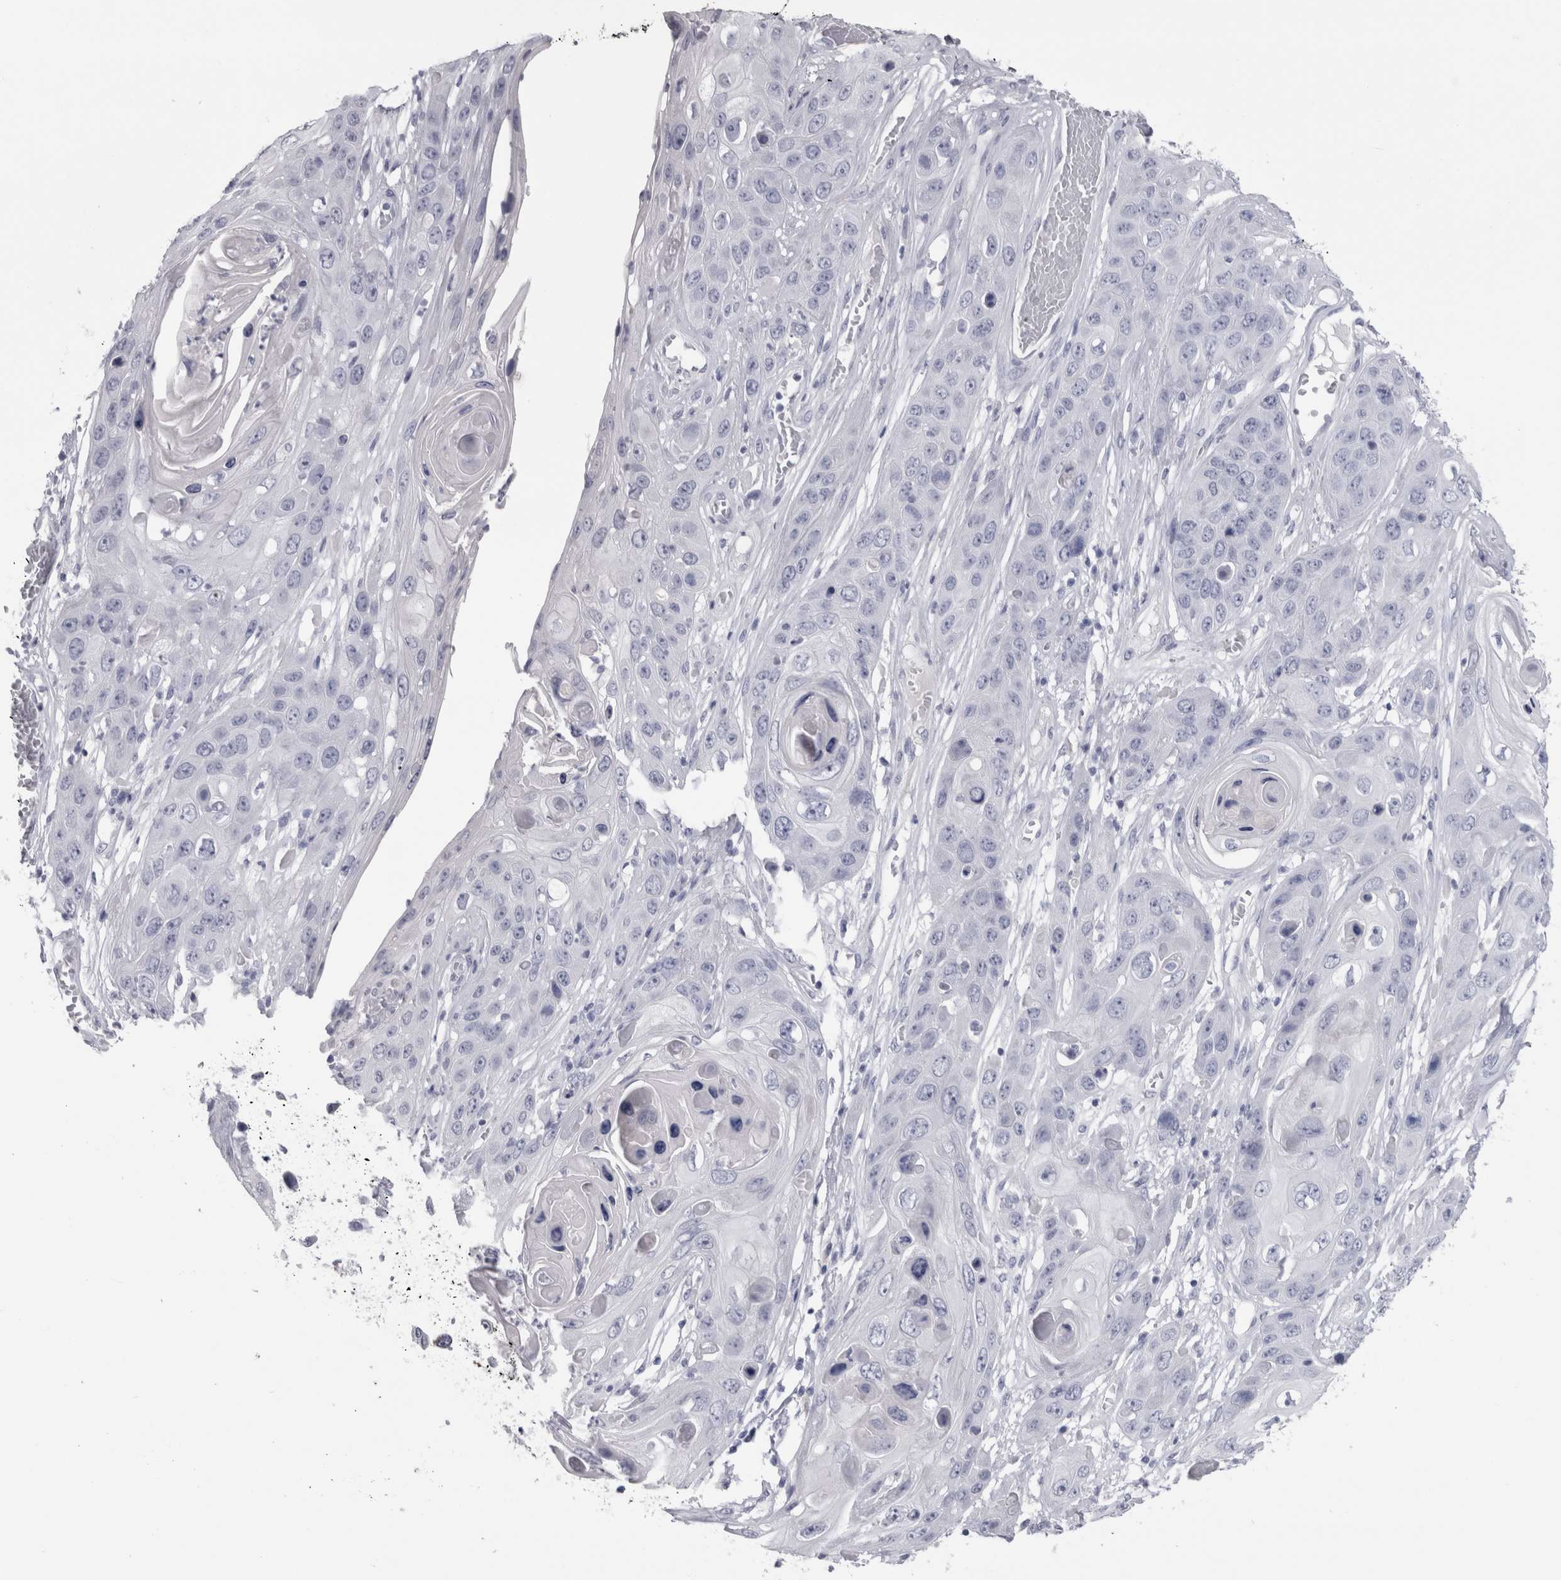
{"staining": {"intensity": "negative", "quantity": "none", "location": "none"}, "tissue": "skin cancer", "cell_type": "Tumor cells", "image_type": "cancer", "snomed": [{"axis": "morphology", "description": "Squamous cell carcinoma, NOS"}, {"axis": "topography", "description": "Skin"}], "caption": "DAB immunohistochemical staining of human skin cancer reveals no significant positivity in tumor cells. The staining was performed using DAB (3,3'-diaminobenzidine) to visualize the protein expression in brown, while the nuclei were stained in blue with hematoxylin (Magnification: 20x).", "gene": "PTH", "patient": {"sex": "male", "age": 55}}